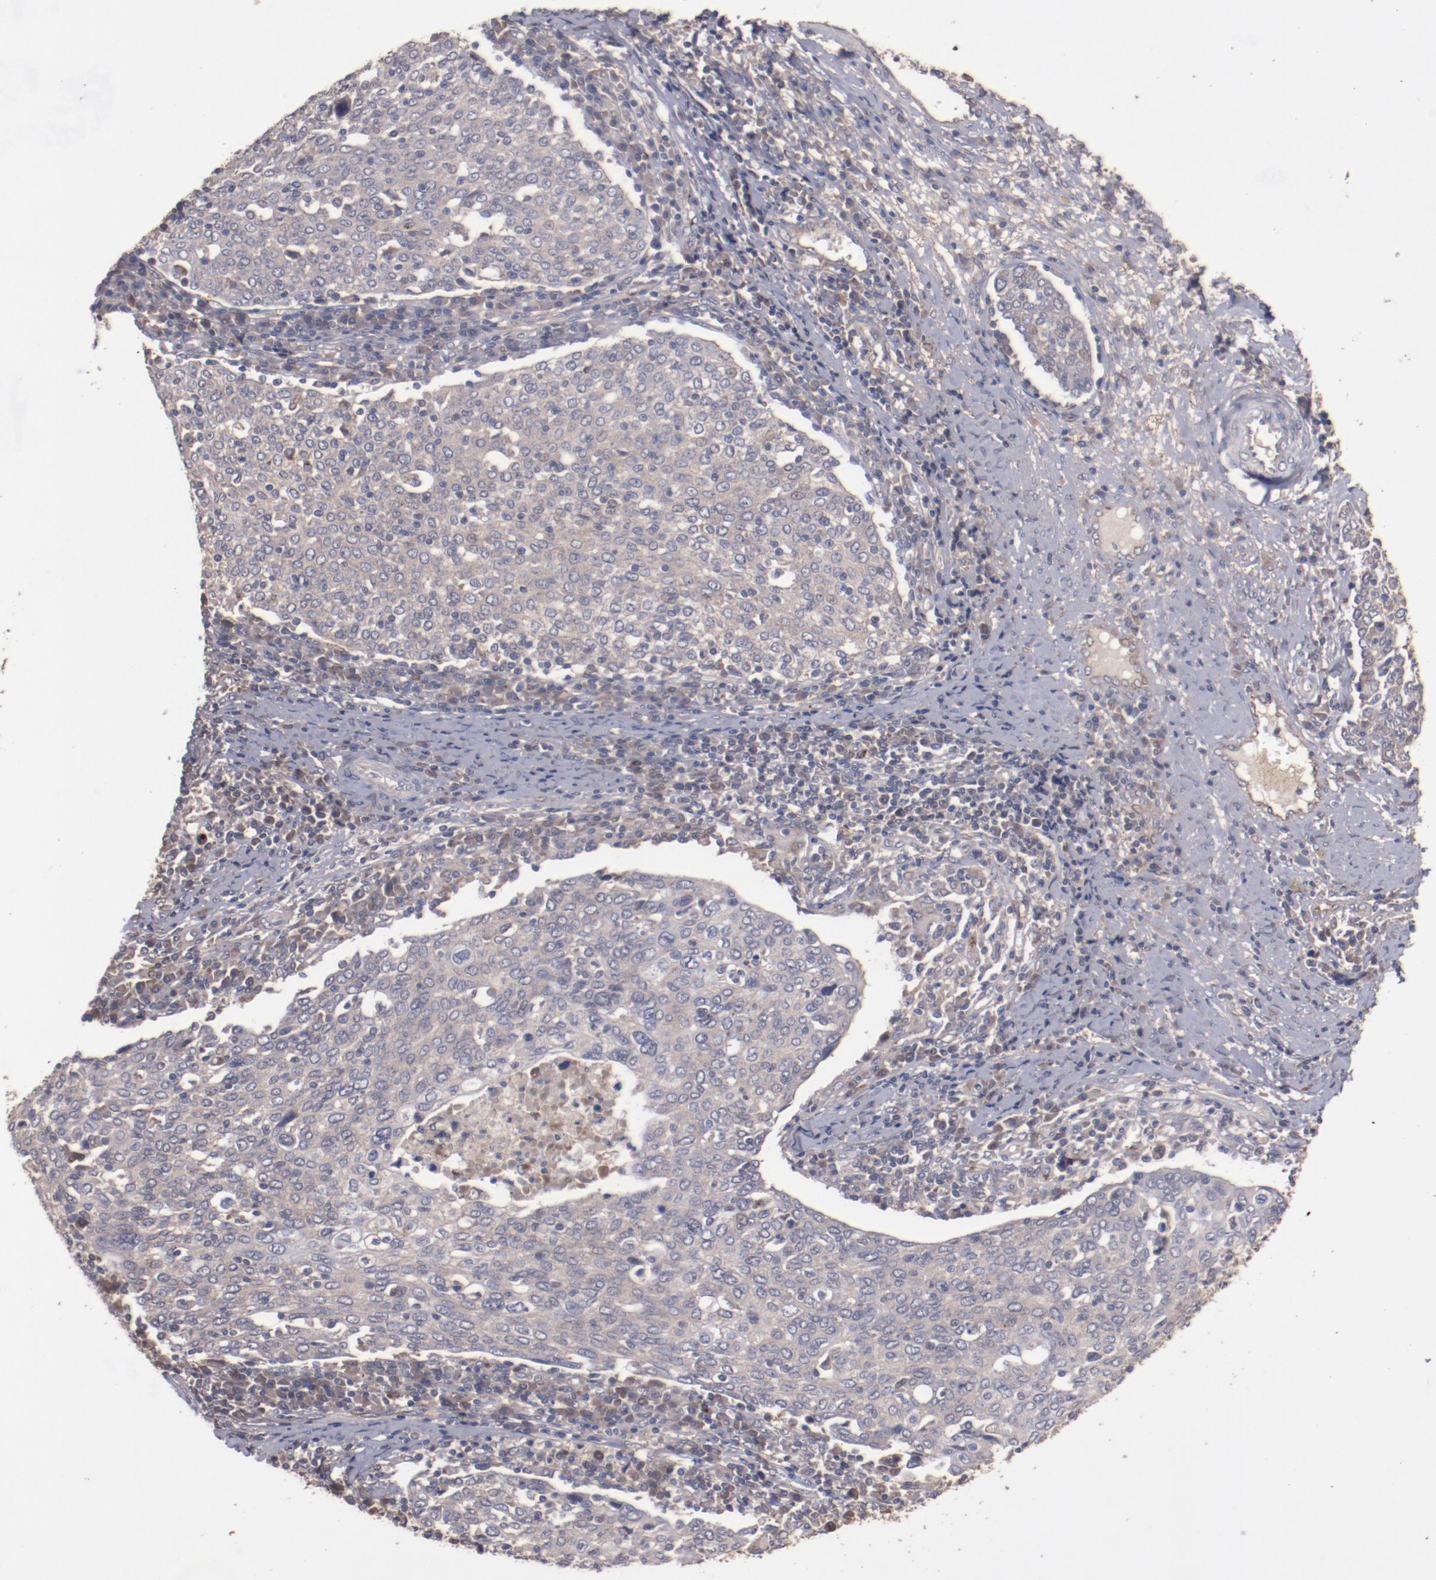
{"staining": {"intensity": "weak", "quantity": ">75%", "location": "cytoplasmic/membranous"}, "tissue": "cervical cancer", "cell_type": "Tumor cells", "image_type": "cancer", "snomed": [{"axis": "morphology", "description": "Squamous cell carcinoma, NOS"}, {"axis": "topography", "description": "Cervix"}], "caption": "This histopathology image exhibits cervical cancer stained with immunohistochemistry to label a protein in brown. The cytoplasmic/membranous of tumor cells show weak positivity for the protein. Nuclei are counter-stained blue.", "gene": "DIPK2B", "patient": {"sex": "female", "age": 40}}